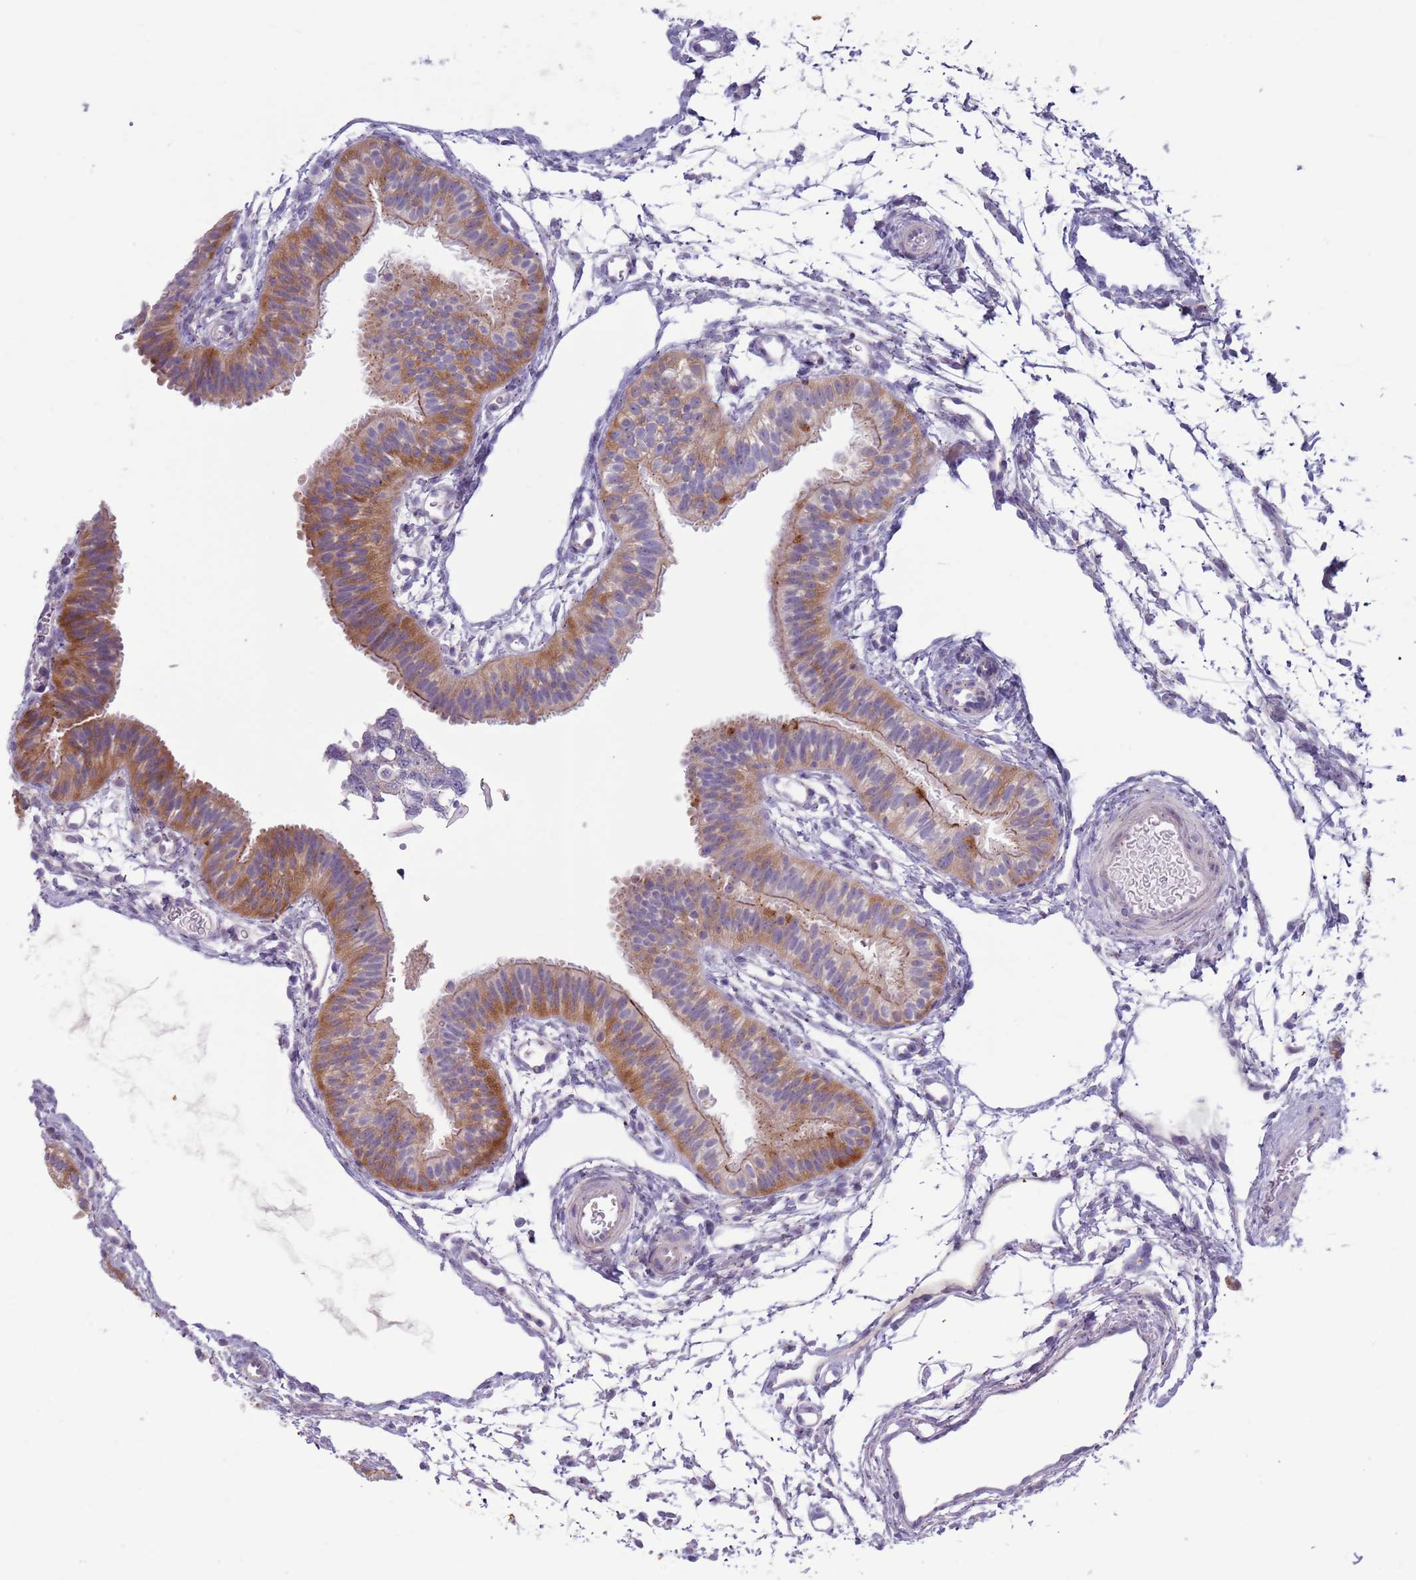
{"staining": {"intensity": "moderate", "quantity": ">75%", "location": "cytoplasmic/membranous"}, "tissue": "fallopian tube", "cell_type": "Glandular cells", "image_type": "normal", "snomed": [{"axis": "morphology", "description": "Normal tissue, NOS"}, {"axis": "topography", "description": "Fallopian tube"}], "caption": "A high-resolution histopathology image shows immunohistochemistry (IHC) staining of normal fallopian tube, which reveals moderate cytoplasmic/membranous staining in about >75% of glandular cells. The staining was performed using DAB, with brown indicating positive protein expression. Nuclei are stained blue with hematoxylin.", "gene": "LTB", "patient": {"sex": "female", "age": 35}}